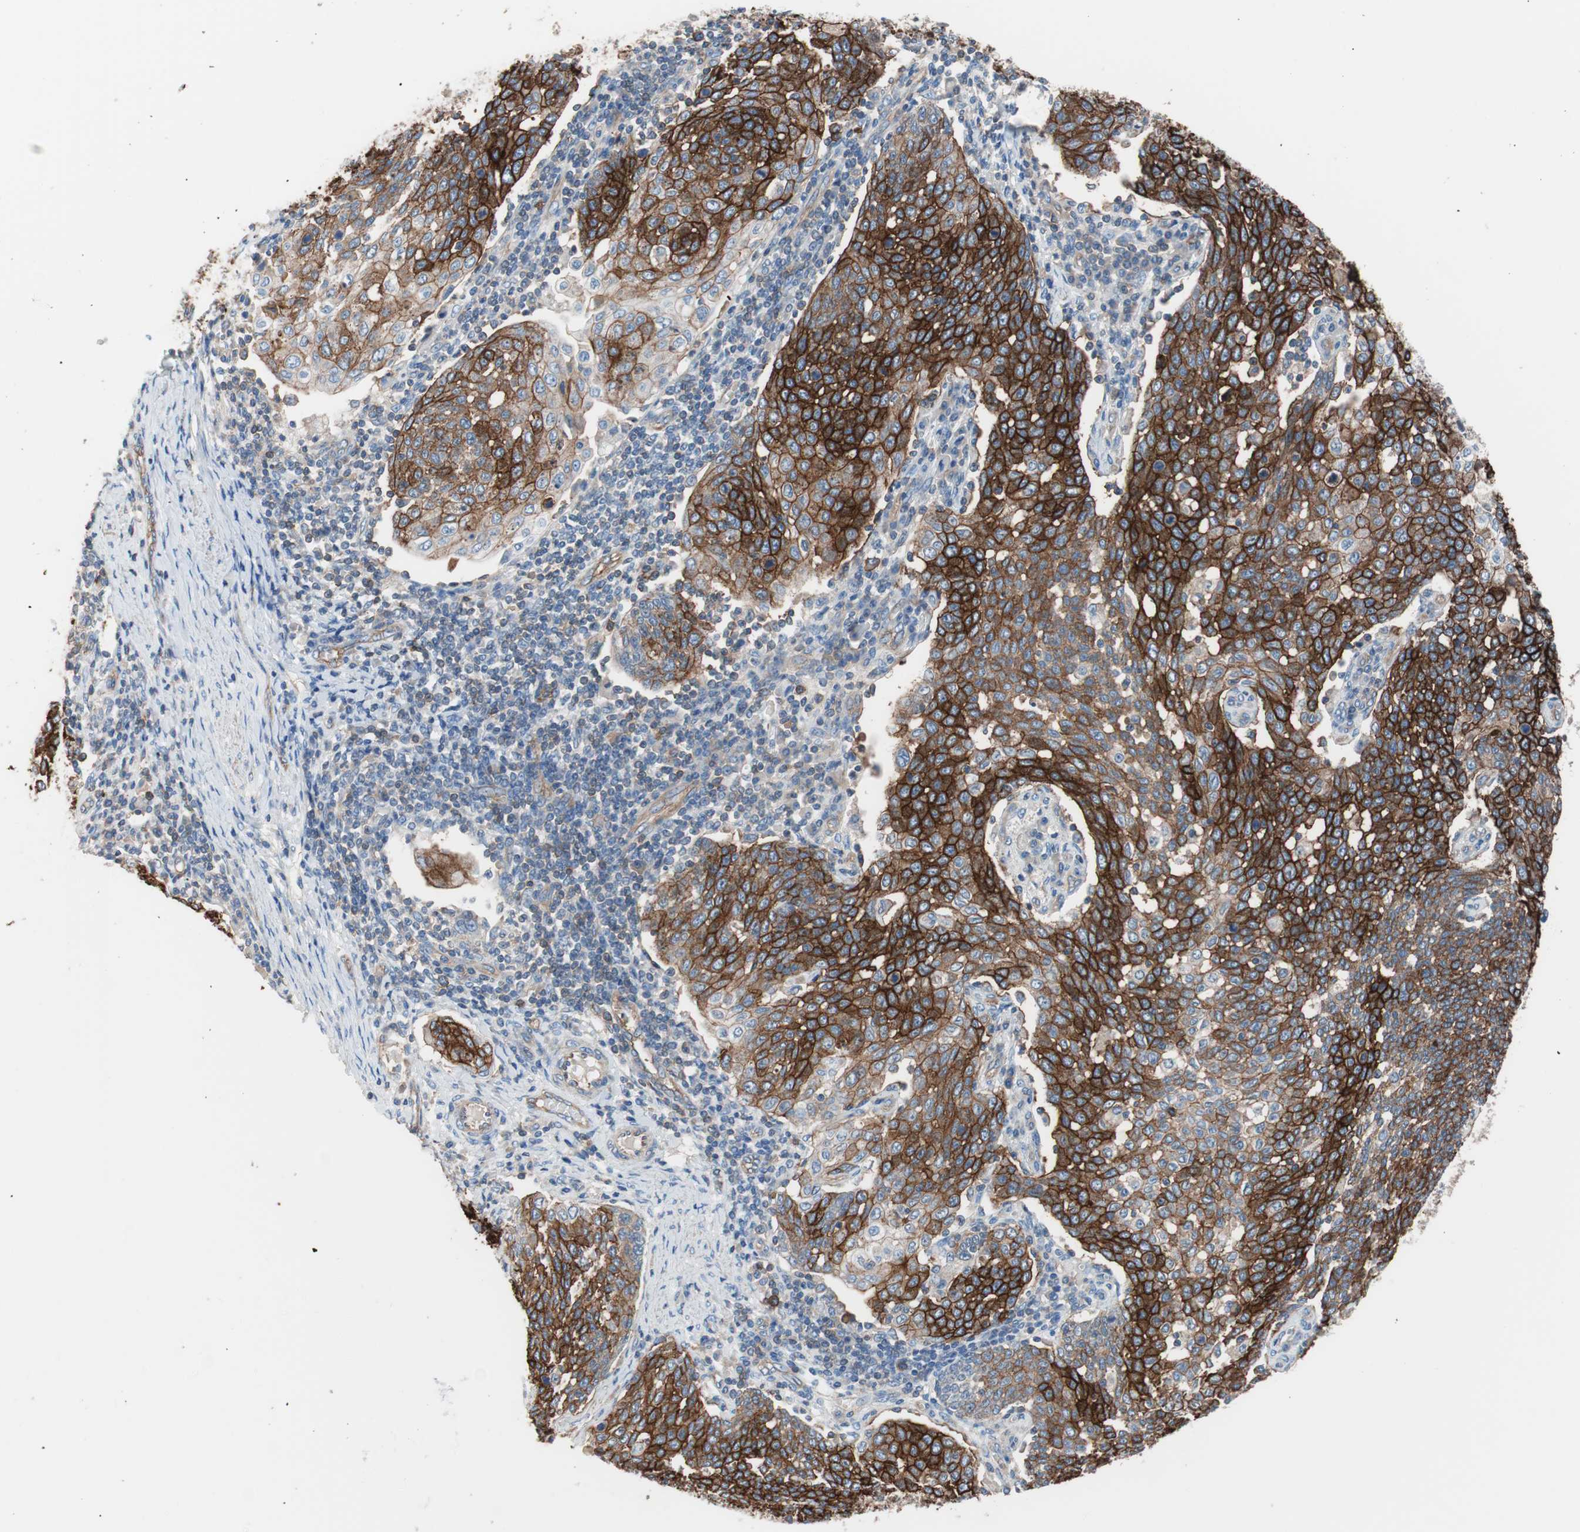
{"staining": {"intensity": "strong", "quantity": ">75%", "location": "cytoplasmic/membranous"}, "tissue": "cervical cancer", "cell_type": "Tumor cells", "image_type": "cancer", "snomed": [{"axis": "morphology", "description": "Squamous cell carcinoma, NOS"}, {"axis": "topography", "description": "Cervix"}], "caption": "High-power microscopy captured an immunohistochemistry (IHC) micrograph of cervical cancer (squamous cell carcinoma), revealing strong cytoplasmic/membranous positivity in about >75% of tumor cells.", "gene": "GPR160", "patient": {"sex": "female", "age": 34}}